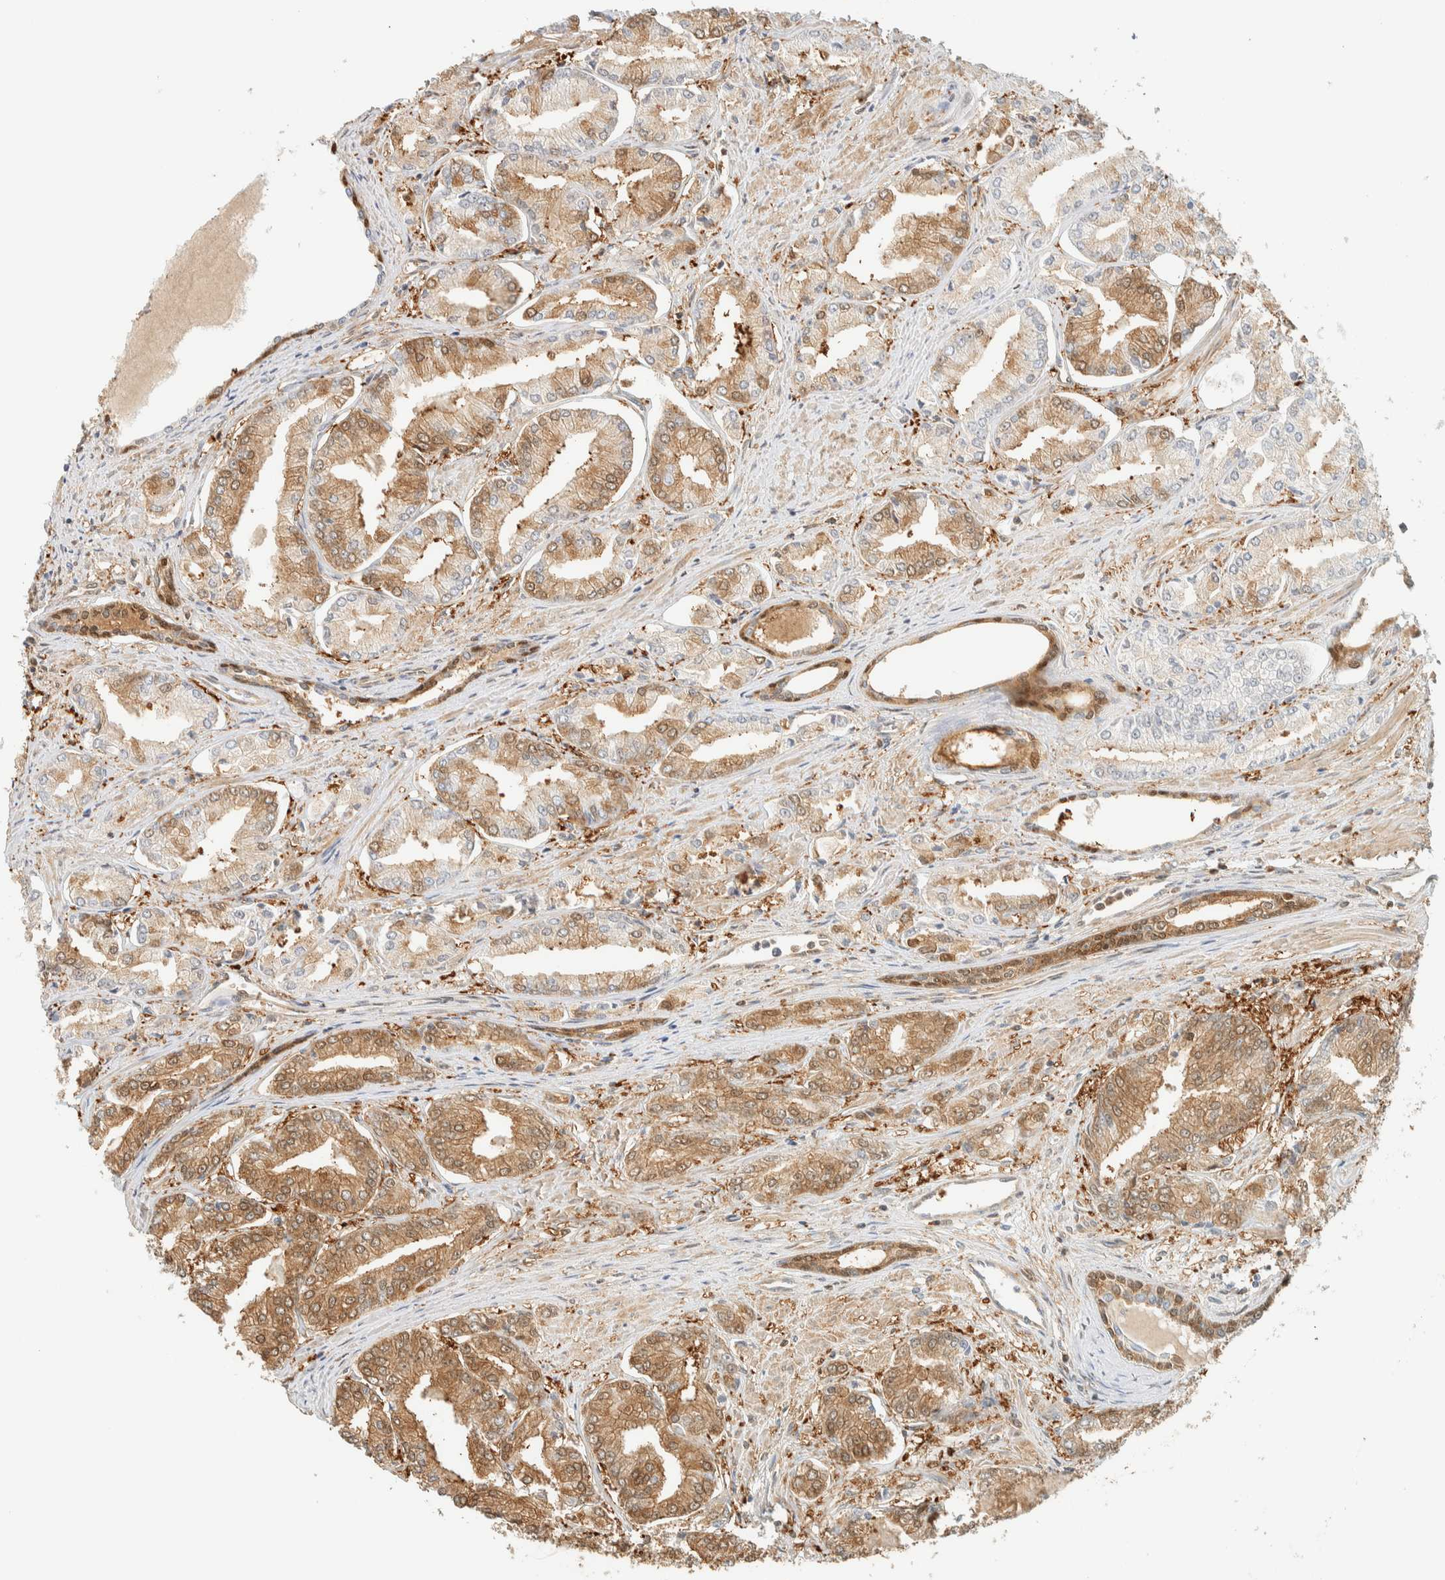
{"staining": {"intensity": "moderate", "quantity": "25%-75%", "location": "cytoplasmic/membranous"}, "tissue": "prostate cancer", "cell_type": "Tumor cells", "image_type": "cancer", "snomed": [{"axis": "morphology", "description": "Adenocarcinoma, Low grade"}, {"axis": "topography", "description": "Prostate"}], "caption": "Protein expression analysis of human prostate cancer reveals moderate cytoplasmic/membranous positivity in about 25%-75% of tumor cells.", "gene": "ZBTB37", "patient": {"sex": "male", "age": 52}}